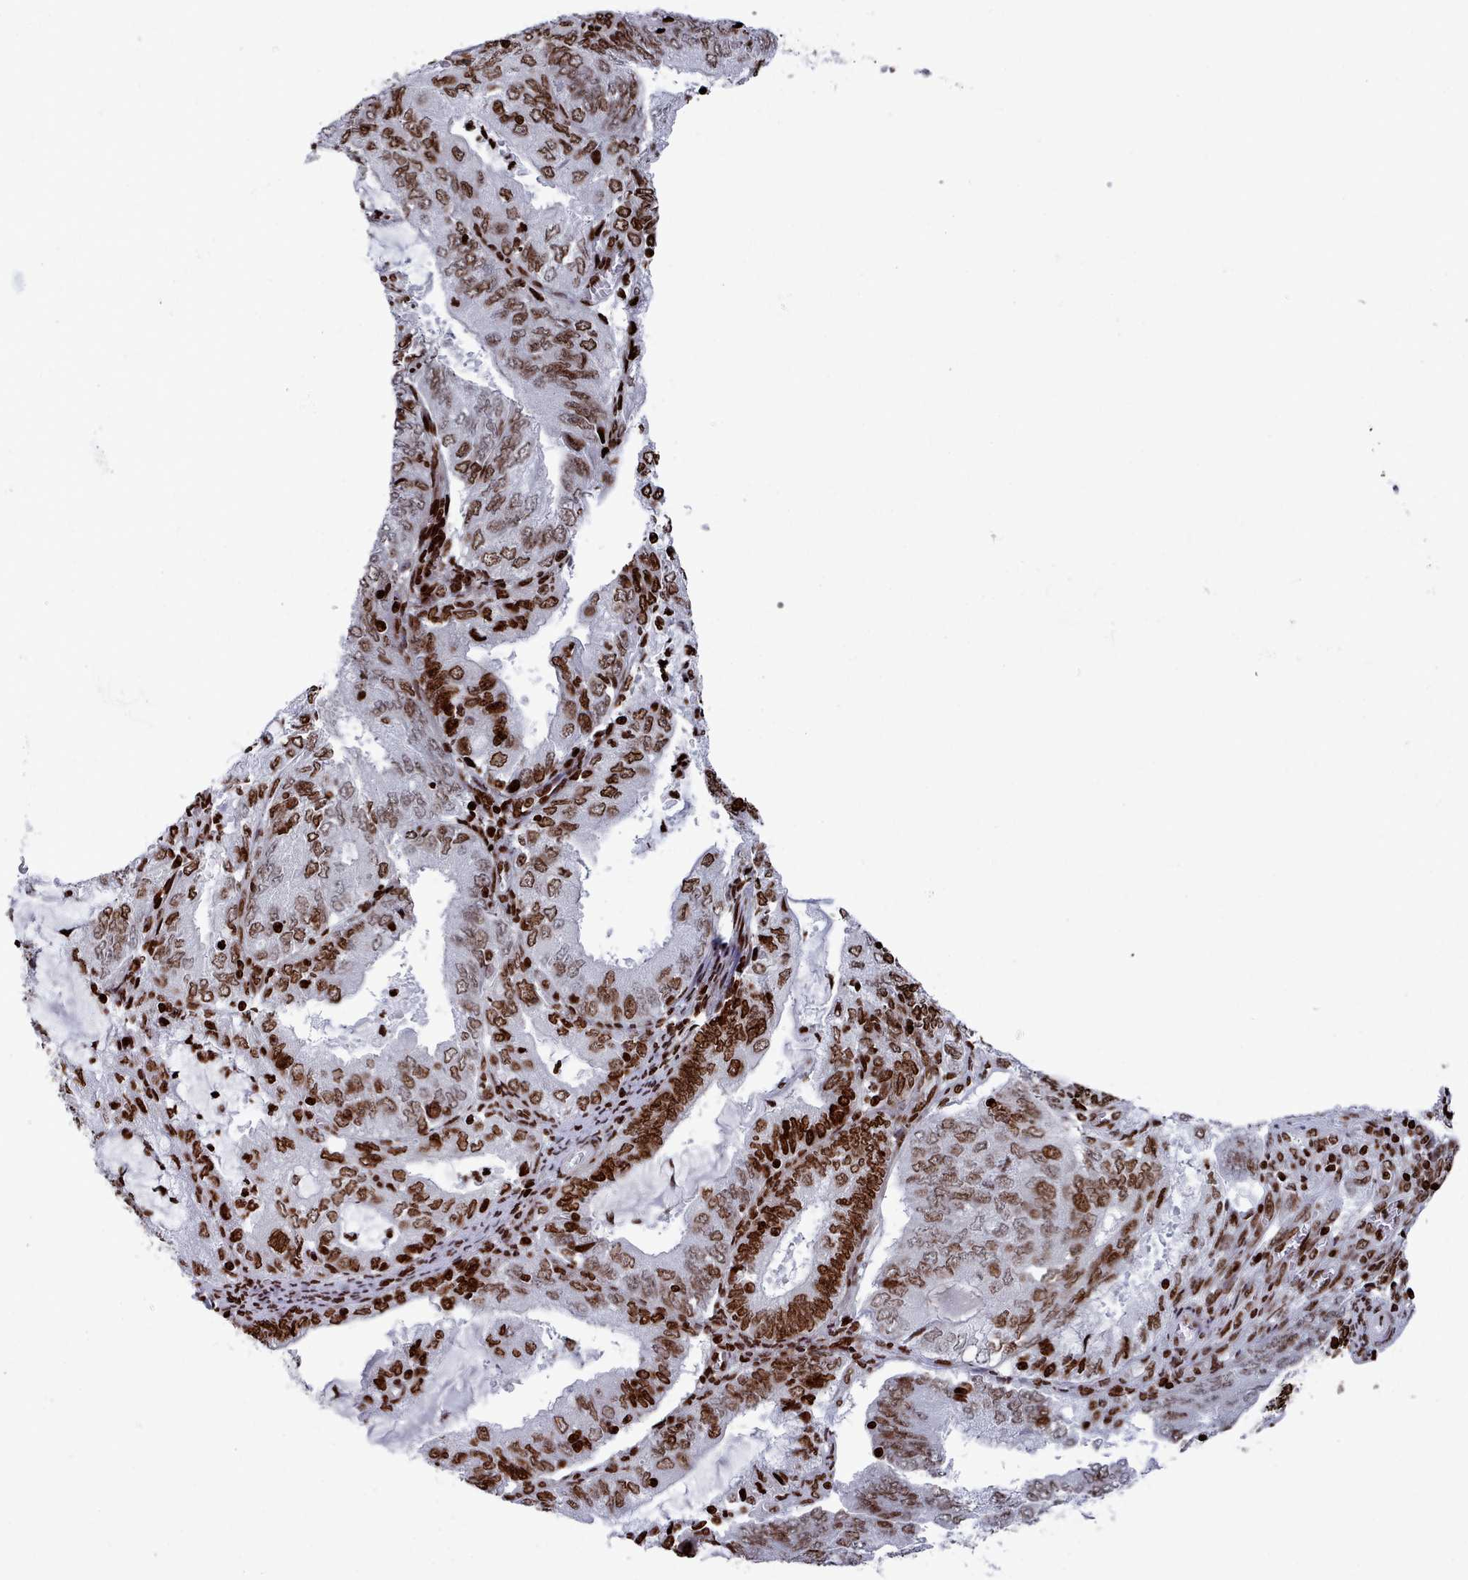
{"staining": {"intensity": "strong", "quantity": ">75%", "location": "nuclear"}, "tissue": "endometrial cancer", "cell_type": "Tumor cells", "image_type": "cancer", "snomed": [{"axis": "morphology", "description": "Adenocarcinoma, NOS"}, {"axis": "topography", "description": "Endometrium"}], "caption": "Tumor cells demonstrate strong nuclear expression in approximately >75% of cells in endometrial cancer. (DAB = brown stain, brightfield microscopy at high magnification).", "gene": "PCDHB12", "patient": {"sex": "female", "age": 81}}